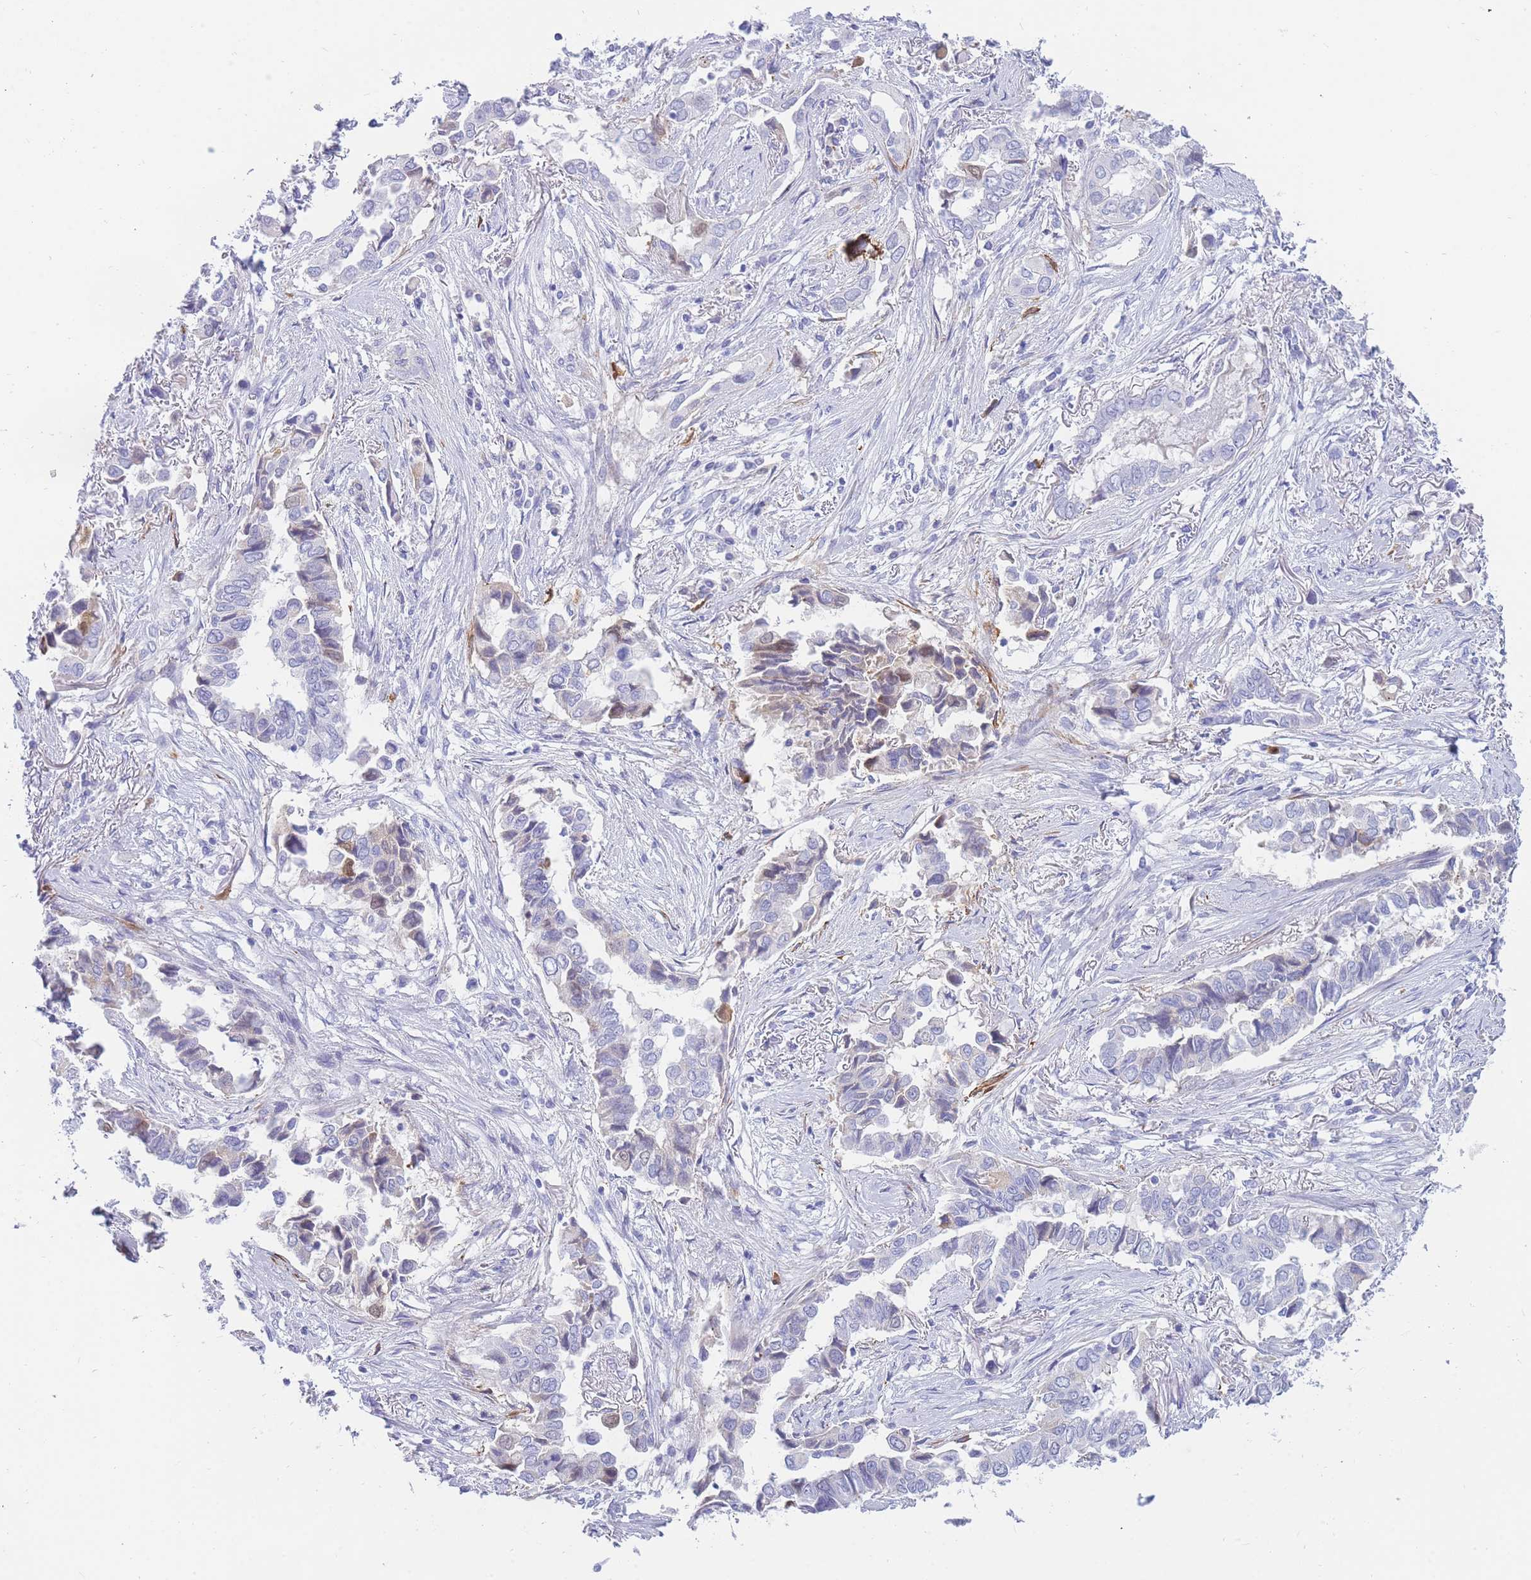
{"staining": {"intensity": "negative", "quantity": "none", "location": "none"}, "tissue": "lung cancer", "cell_type": "Tumor cells", "image_type": "cancer", "snomed": [{"axis": "morphology", "description": "Adenocarcinoma, NOS"}, {"axis": "topography", "description": "Lung"}], "caption": "A photomicrograph of lung cancer stained for a protein displays no brown staining in tumor cells.", "gene": "NKX1-2", "patient": {"sex": "female", "age": 76}}